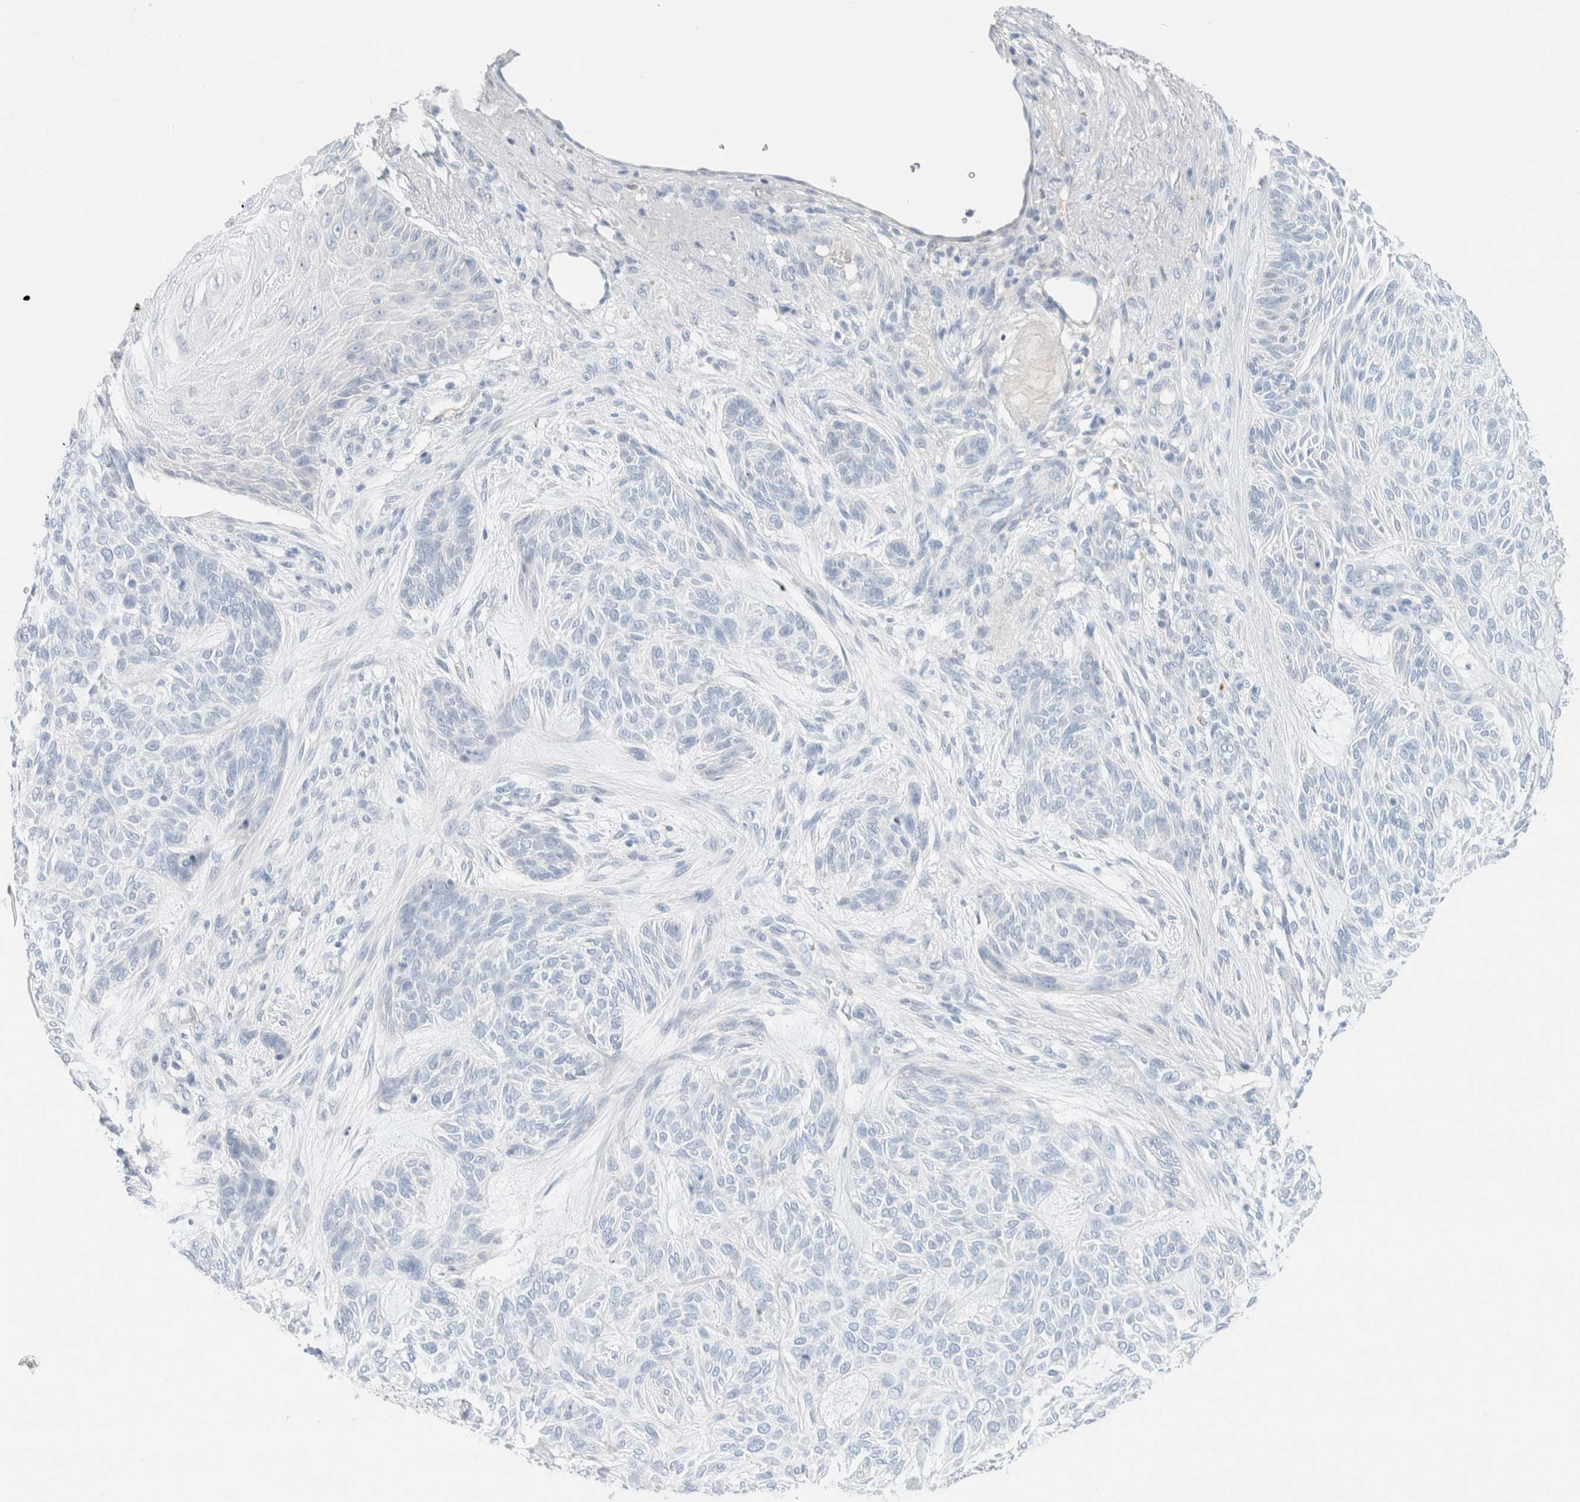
{"staining": {"intensity": "negative", "quantity": "none", "location": "none"}, "tissue": "skin cancer", "cell_type": "Tumor cells", "image_type": "cancer", "snomed": [{"axis": "morphology", "description": "Basal cell carcinoma"}, {"axis": "topography", "description": "Skin"}], "caption": "A micrograph of basal cell carcinoma (skin) stained for a protein shows no brown staining in tumor cells.", "gene": "CPQ", "patient": {"sex": "male", "age": 55}}